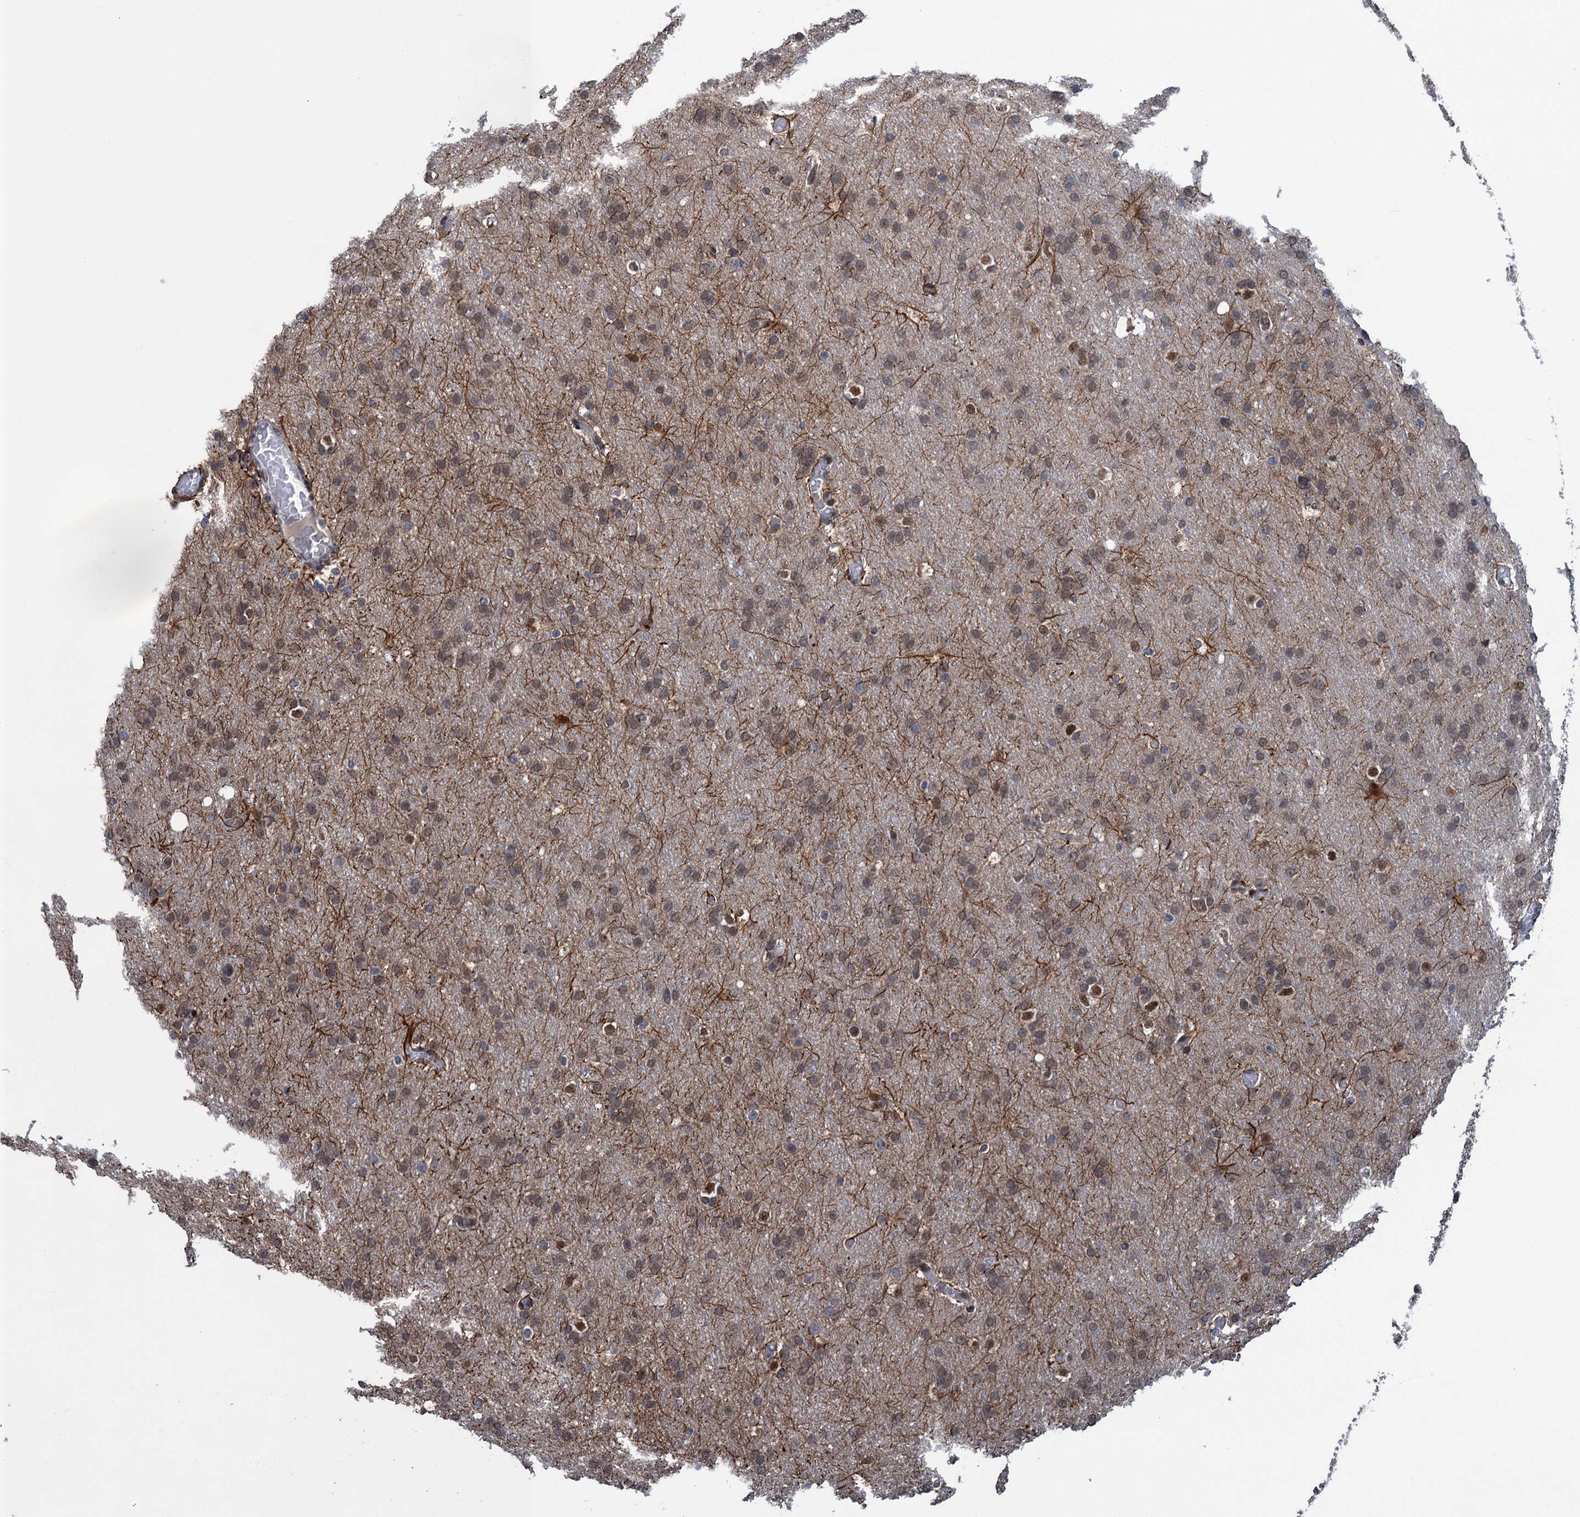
{"staining": {"intensity": "moderate", "quantity": ">75%", "location": "nuclear"}, "tissue": "glioma", "cell_type": "Tumor cells", "image_type": "cancer", "snomed": [{"axis": "morphology", "description": "Glioma, malignant, High grade"}, {"axis": "topography", "description": "Cerebral cortex"}], "caption": "High-power microscopy captured an immunohistochemistry micrograph of malignant glioma (high-grade), revealing moderate nuclear expression in approximately >75% of tumor cells.", "gene": "SAE1", "patient": {"sex": "female", "age": 36}}